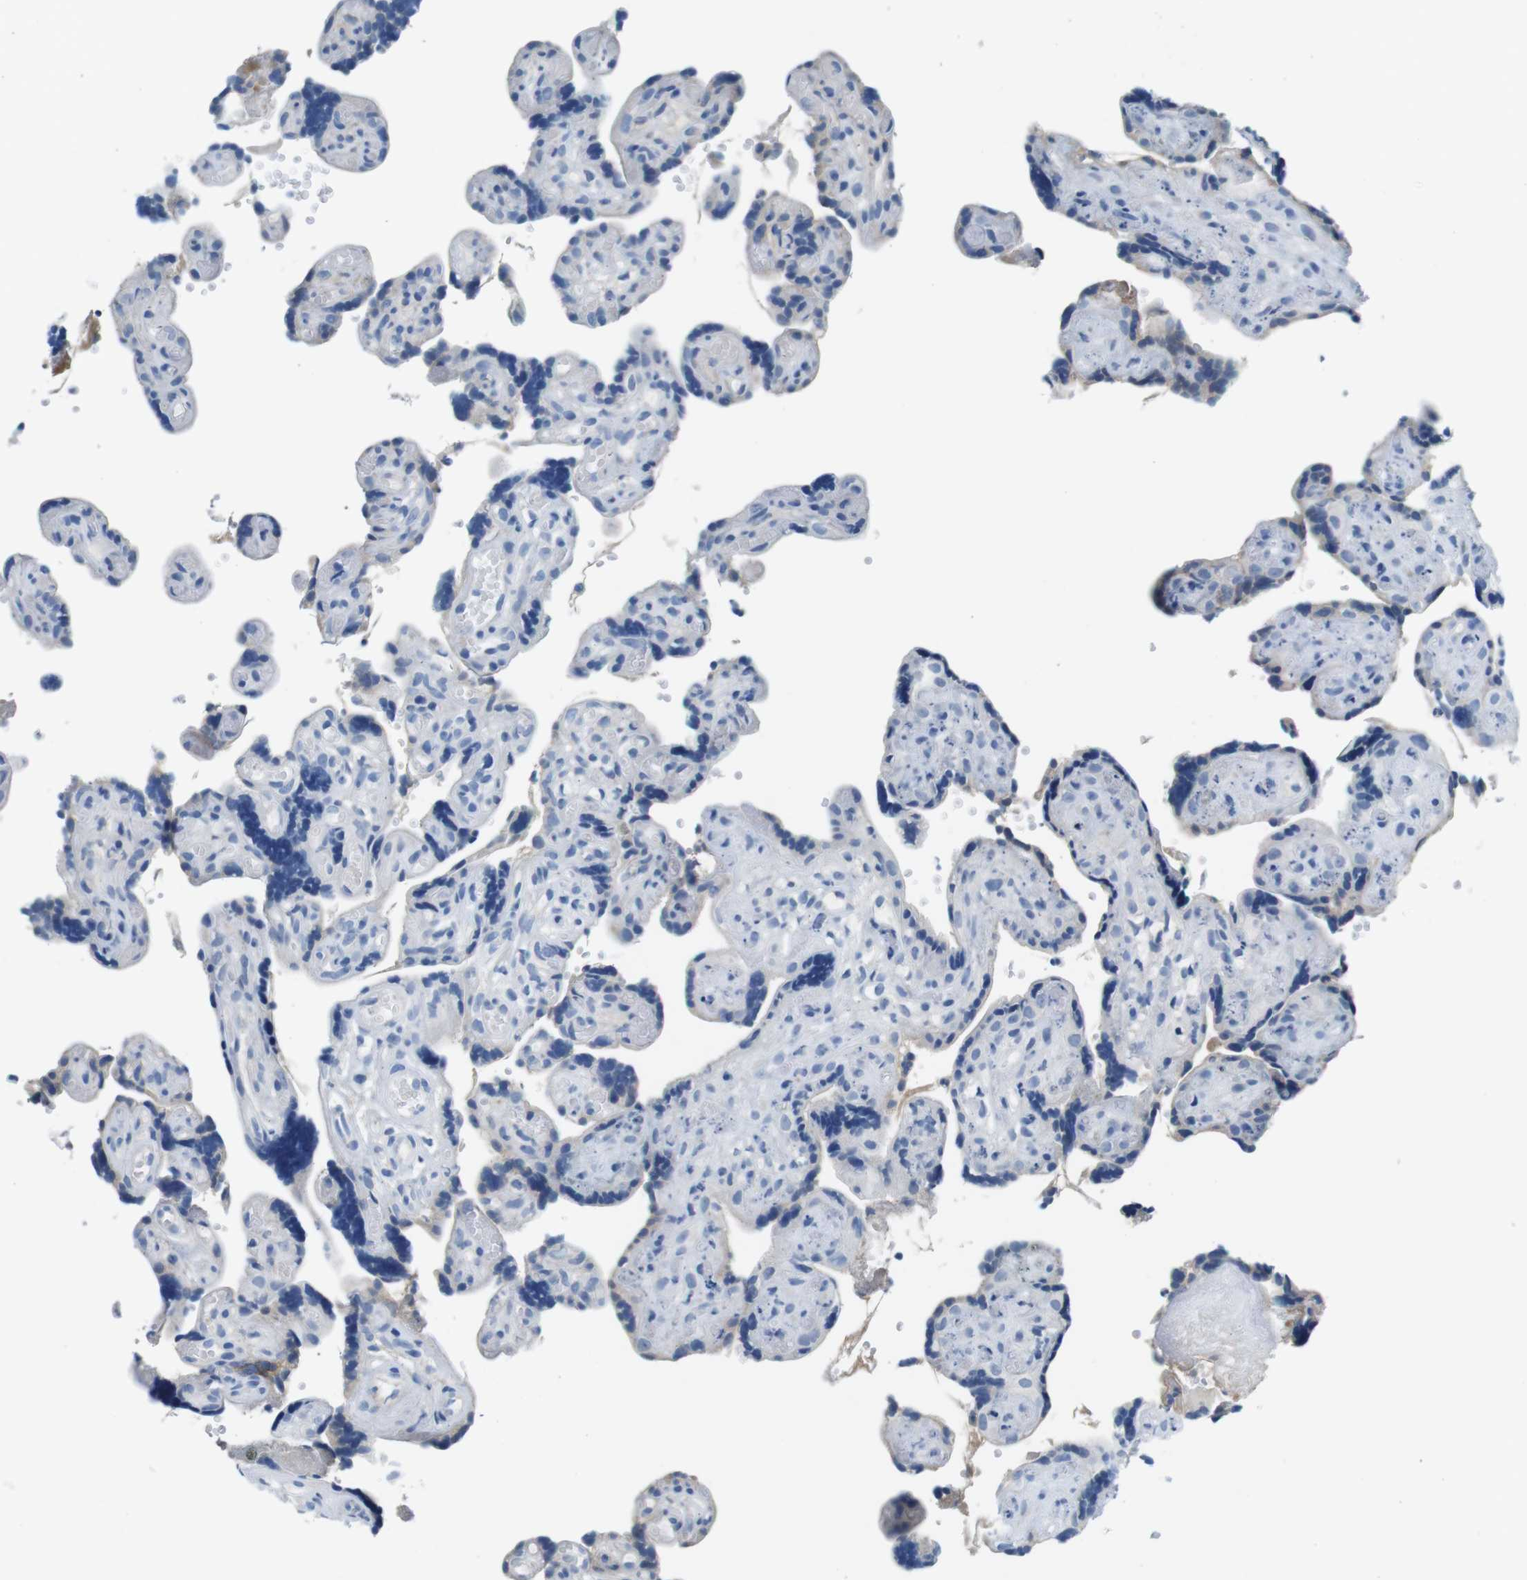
{"staining": {"intensity": "negative", "quantity": "none", "location": "none"}, "tissue": "placenta", "cell_type": "Decidual cells", "image_type": "normal", "snomed": [{"axis": "morphology", "description": "Normal tissue, NOS"}, {"axis": "topography", "description": "Placenta"}], "caption": "Placenta stained for a protein using immunohistochemistry (IHC) displays no expression decidual cells.", "gene": "IGHD", "patient": {"sex": "female", "age": 30}}